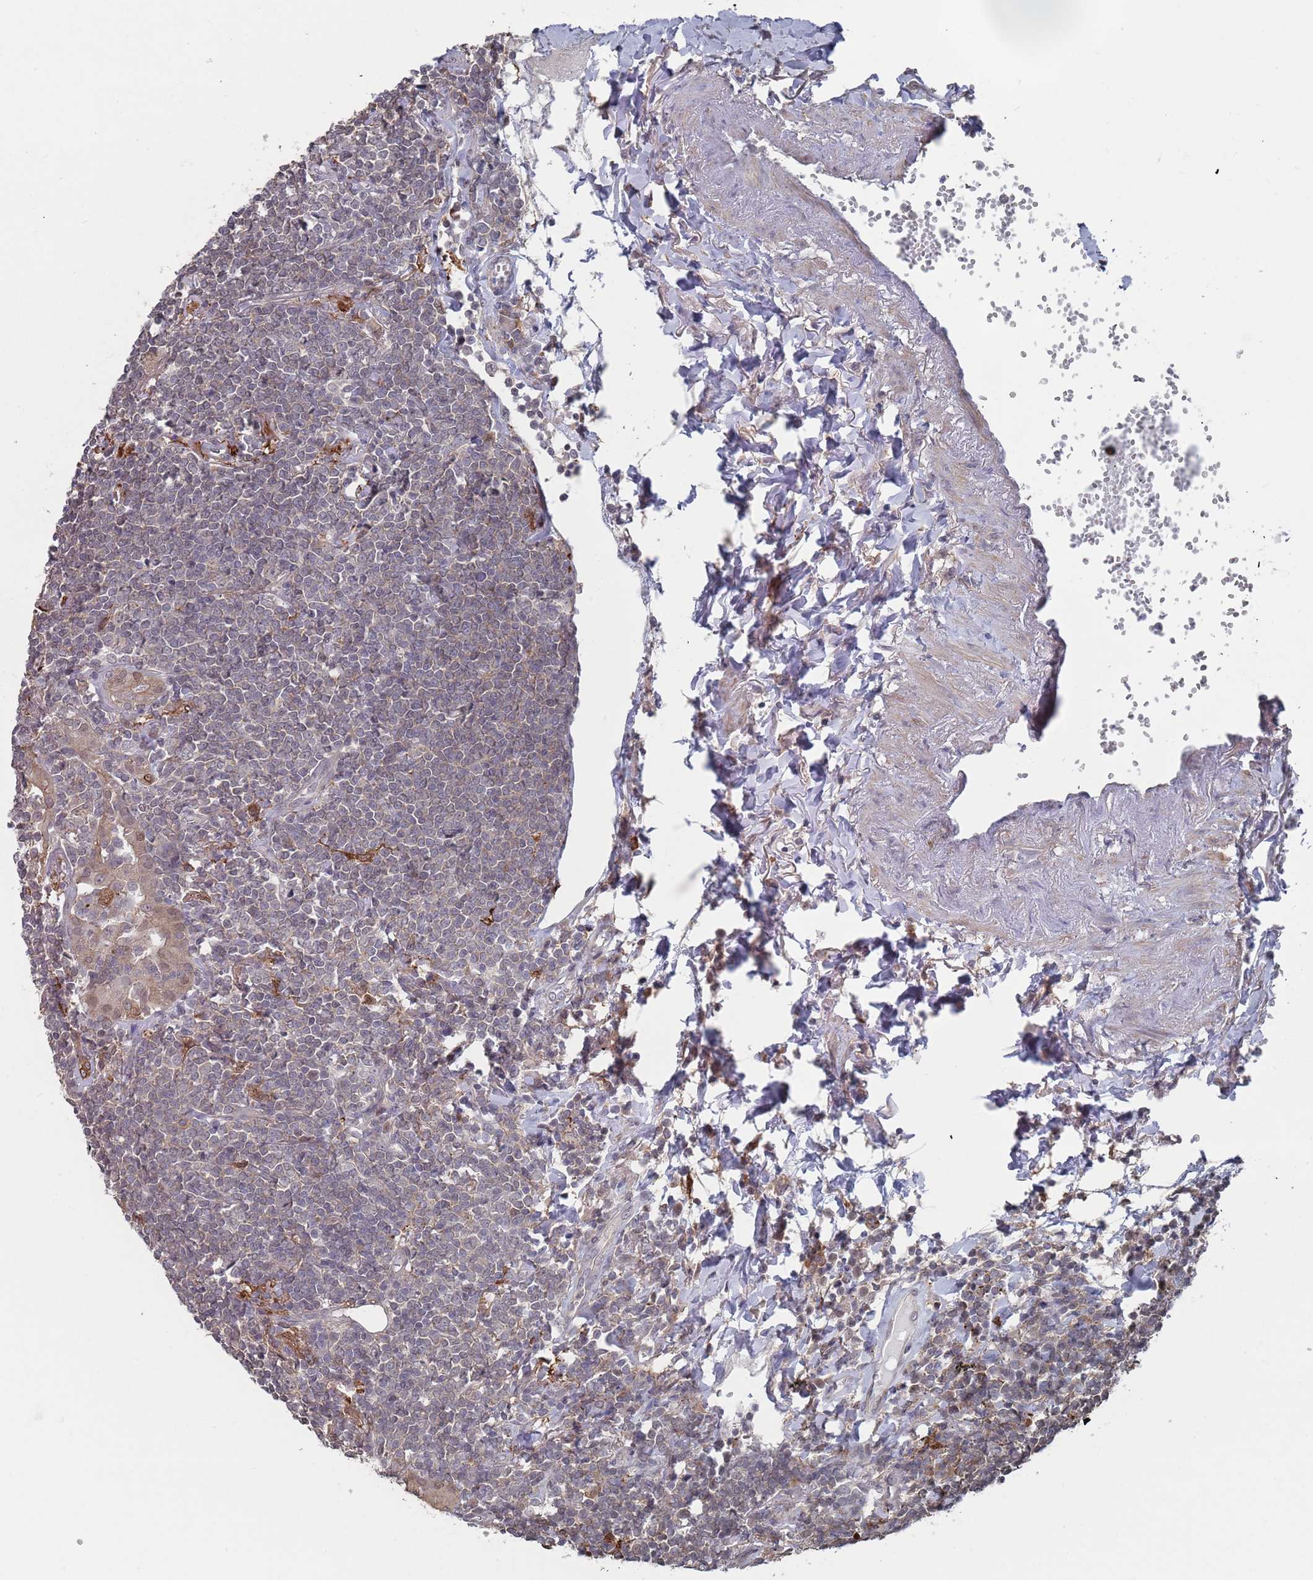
{"staining": {"intensity": "weak", "quantity": "<25%", "location": "cytoplasmic/membranous"}, "tissue": "lymphoma", "cell_type": "Tumor cells", "image_type": "cancer", "snomed": [{"axis": "morphology", "description": "Malignant lymphoma, non-Hodgkin's type, Low grade"}, {"axis": "topography", "description": "Lung"}], "caption": "This is a micrograph of IHC staining of lymphoma, which shows no expression in tumor cells.", "gene": "DGKD", "patient": {"sex": "female", "age": 71}}